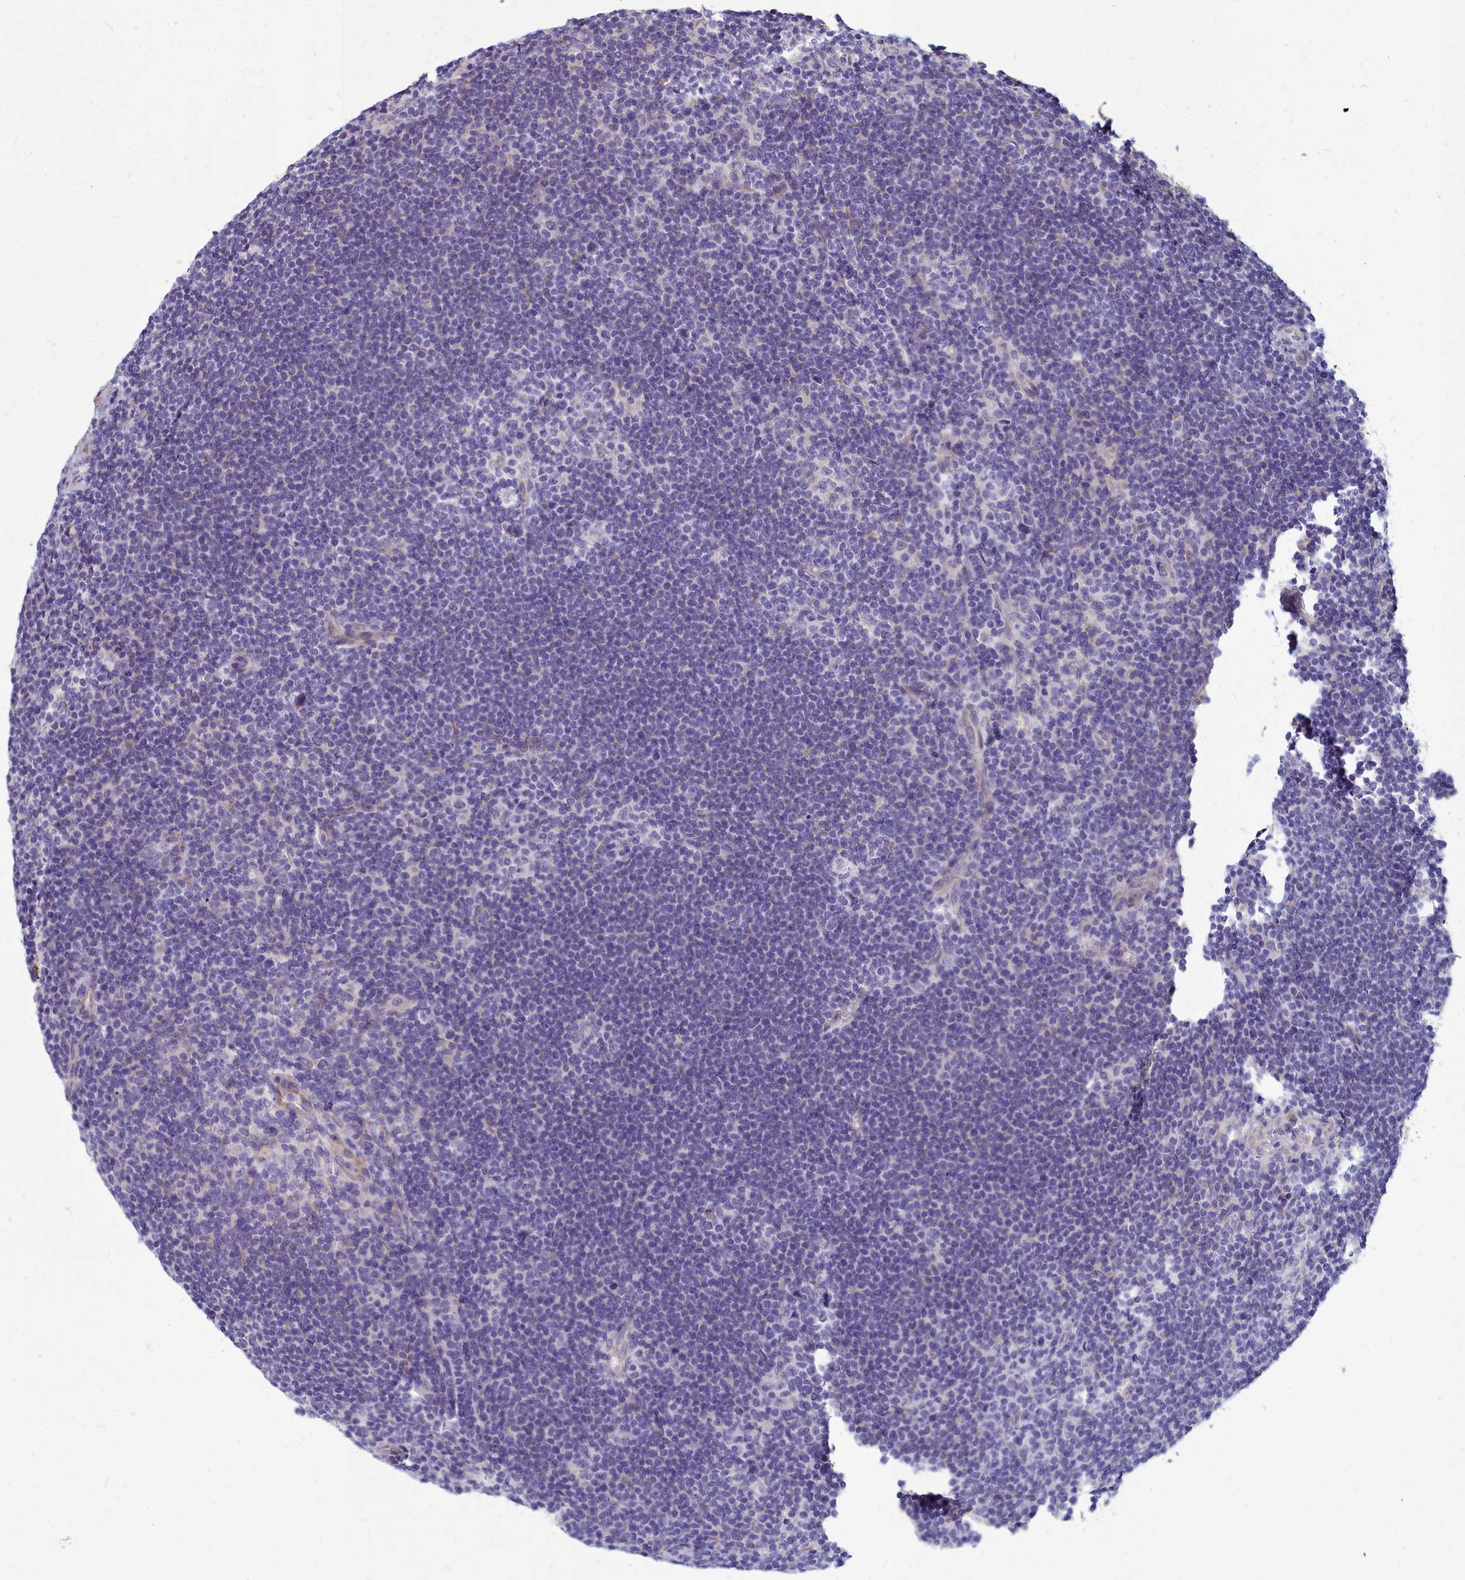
{"staining": {"intensity": "negative", "quantity": "none", "location": "none"}, "tissue": "lymphoma", "cell_type": "Tumor cells", "image_type": "cancer", "snomed": [{"axis": "morphology", "description": "Hodgkin's disease, NOS"}, {"axis": "topography", "description": "Lymph node"}], "caption": "There is no significant staining in tumor cells of Hodgkin's disease.", "gene": "SMPD4", "patient": {"sex": "female", "age": 57}}